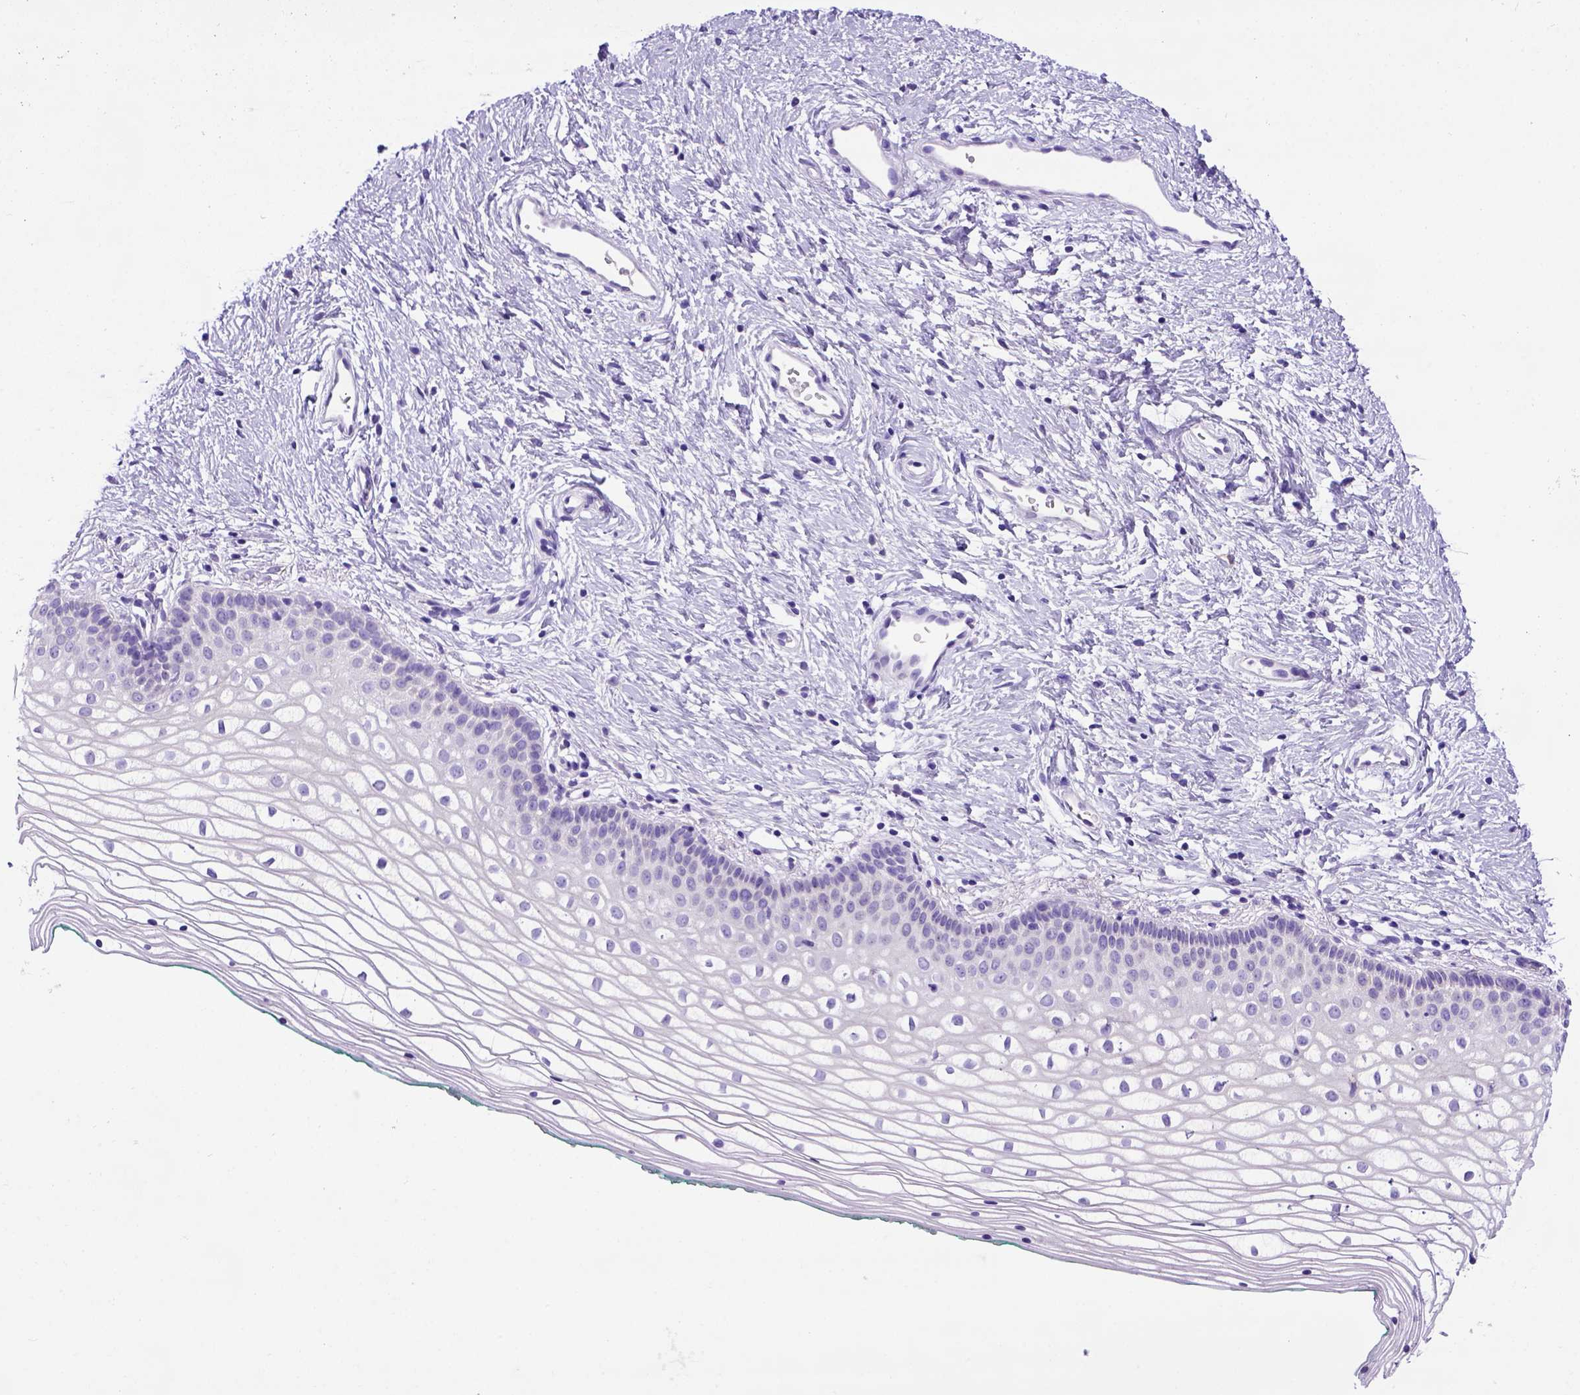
{"staining": {"intensity": "negative", "quantity": "none", "location": "none"}, "tissue": "vagina", "cell_type": "Squamous epithelial cells", "image_type": "normal", "snomed": [{"axis": "morphology", "description": "Normal tissue, NOS"}, {"axis": "topography", "description": "Vagina"}], "caption": "Immunohistochemical staining of normal human vagina displays no significant staining in squamous epithelial cells. The staining was performed using DAB to visualize the protein expression in brown, while the nuclei were stained in blue with hematoxylin (Magnification: 20x).", "gene": "PTGES", "patient": {"sex": "female", "age": 36}}